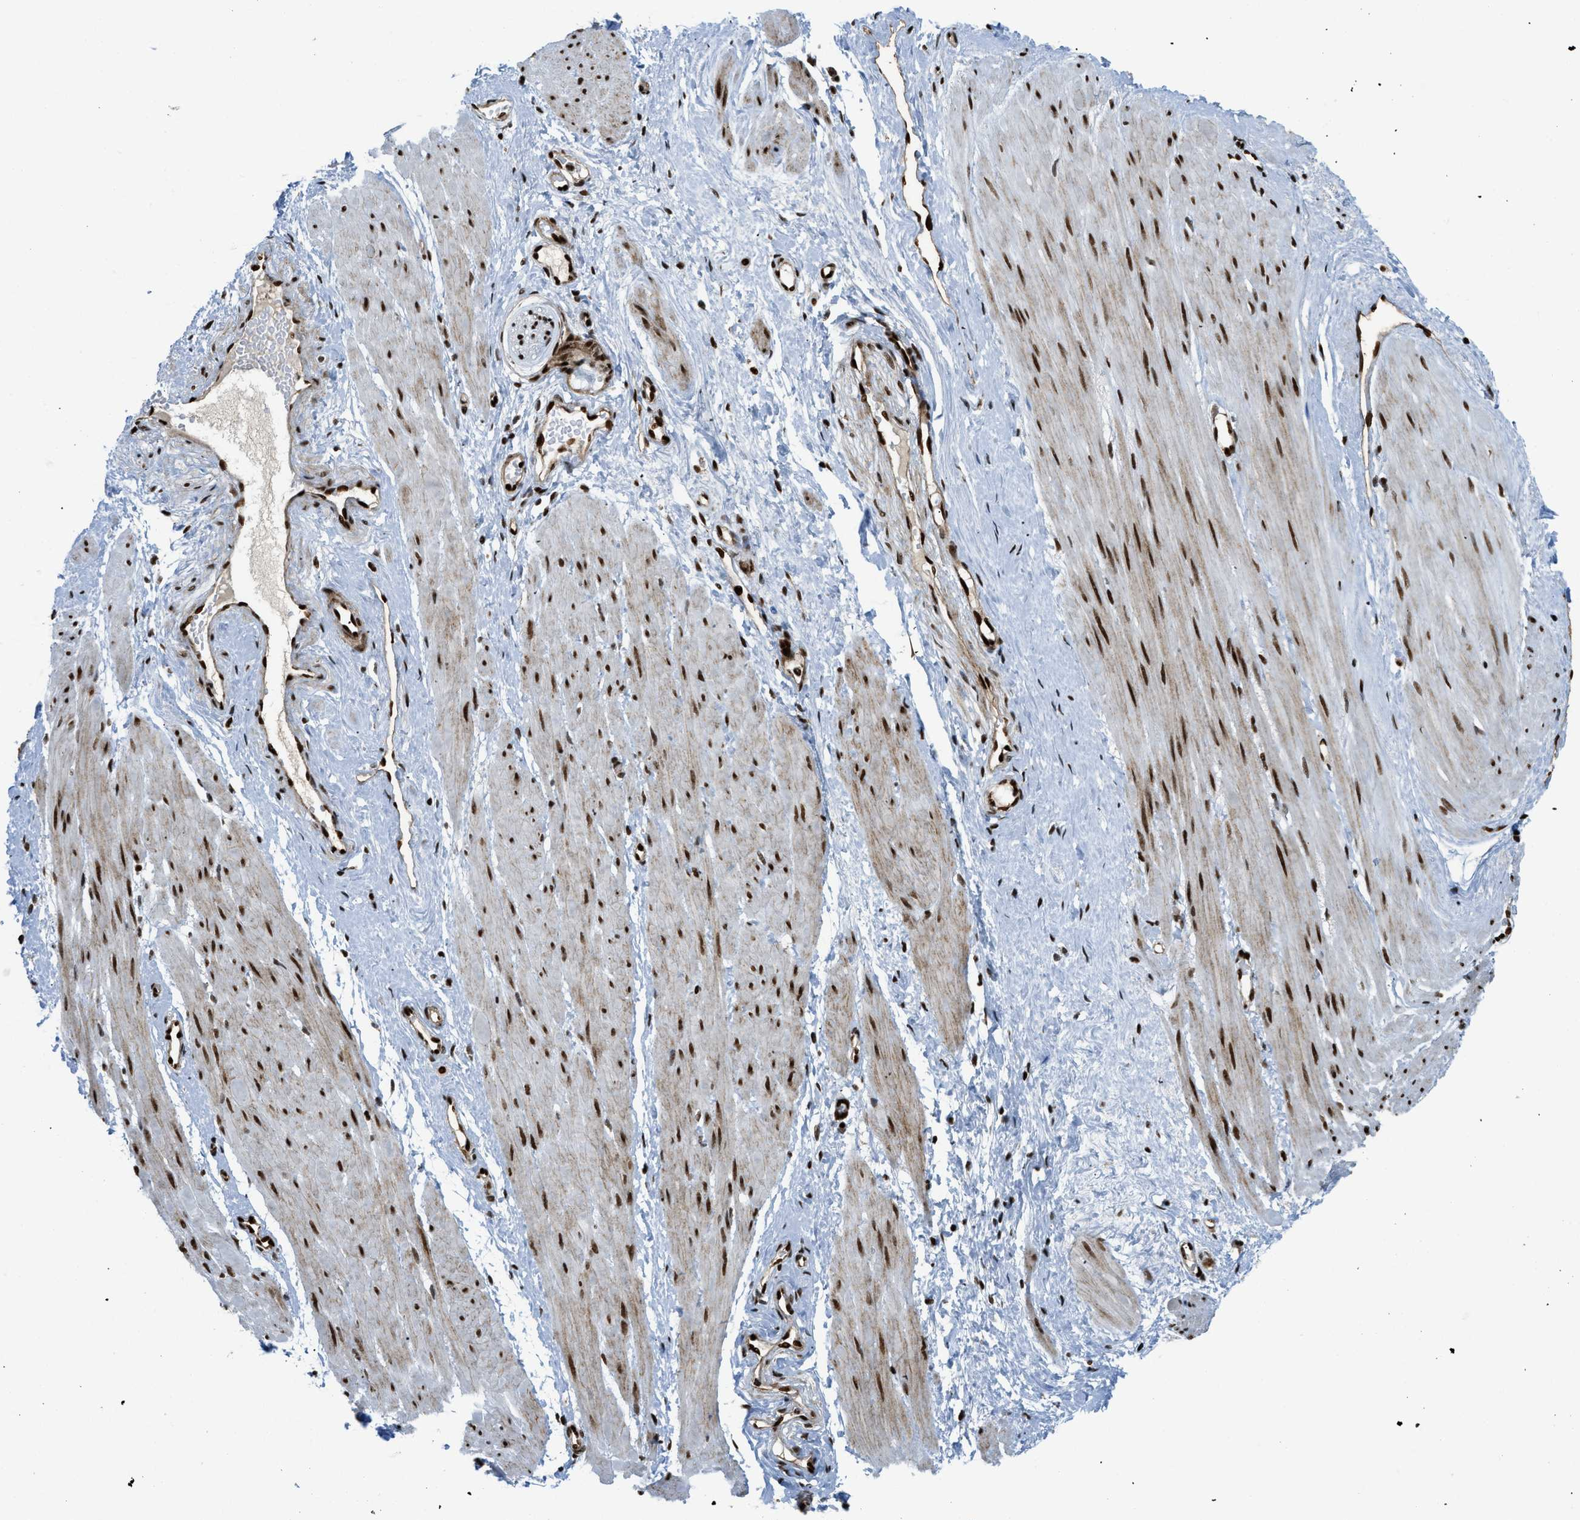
{"staining": {"intensity": "strong", "quantity": ">75%", "location": "nuclear"}, "tissue": "adipose tissue", "cell_type": "Adipocytes", "image_type": "normal", "snomed": [{"axis": "morphology", "description": "Normal tissue, NOS"}, {"axis": "topography", "description": "Soft tissue"}, {"axis": "topography", "description": "Vascular tissue"}], "caption": "Adipose tissue stained with IHC shows strong nuclear staining in approximately >75% of adipocytes. (brown staining indicates protein expression, while blue staining denotes nuclei).", "gene": "GABPB1", "patient": {"sex": "female", "age": 35}}